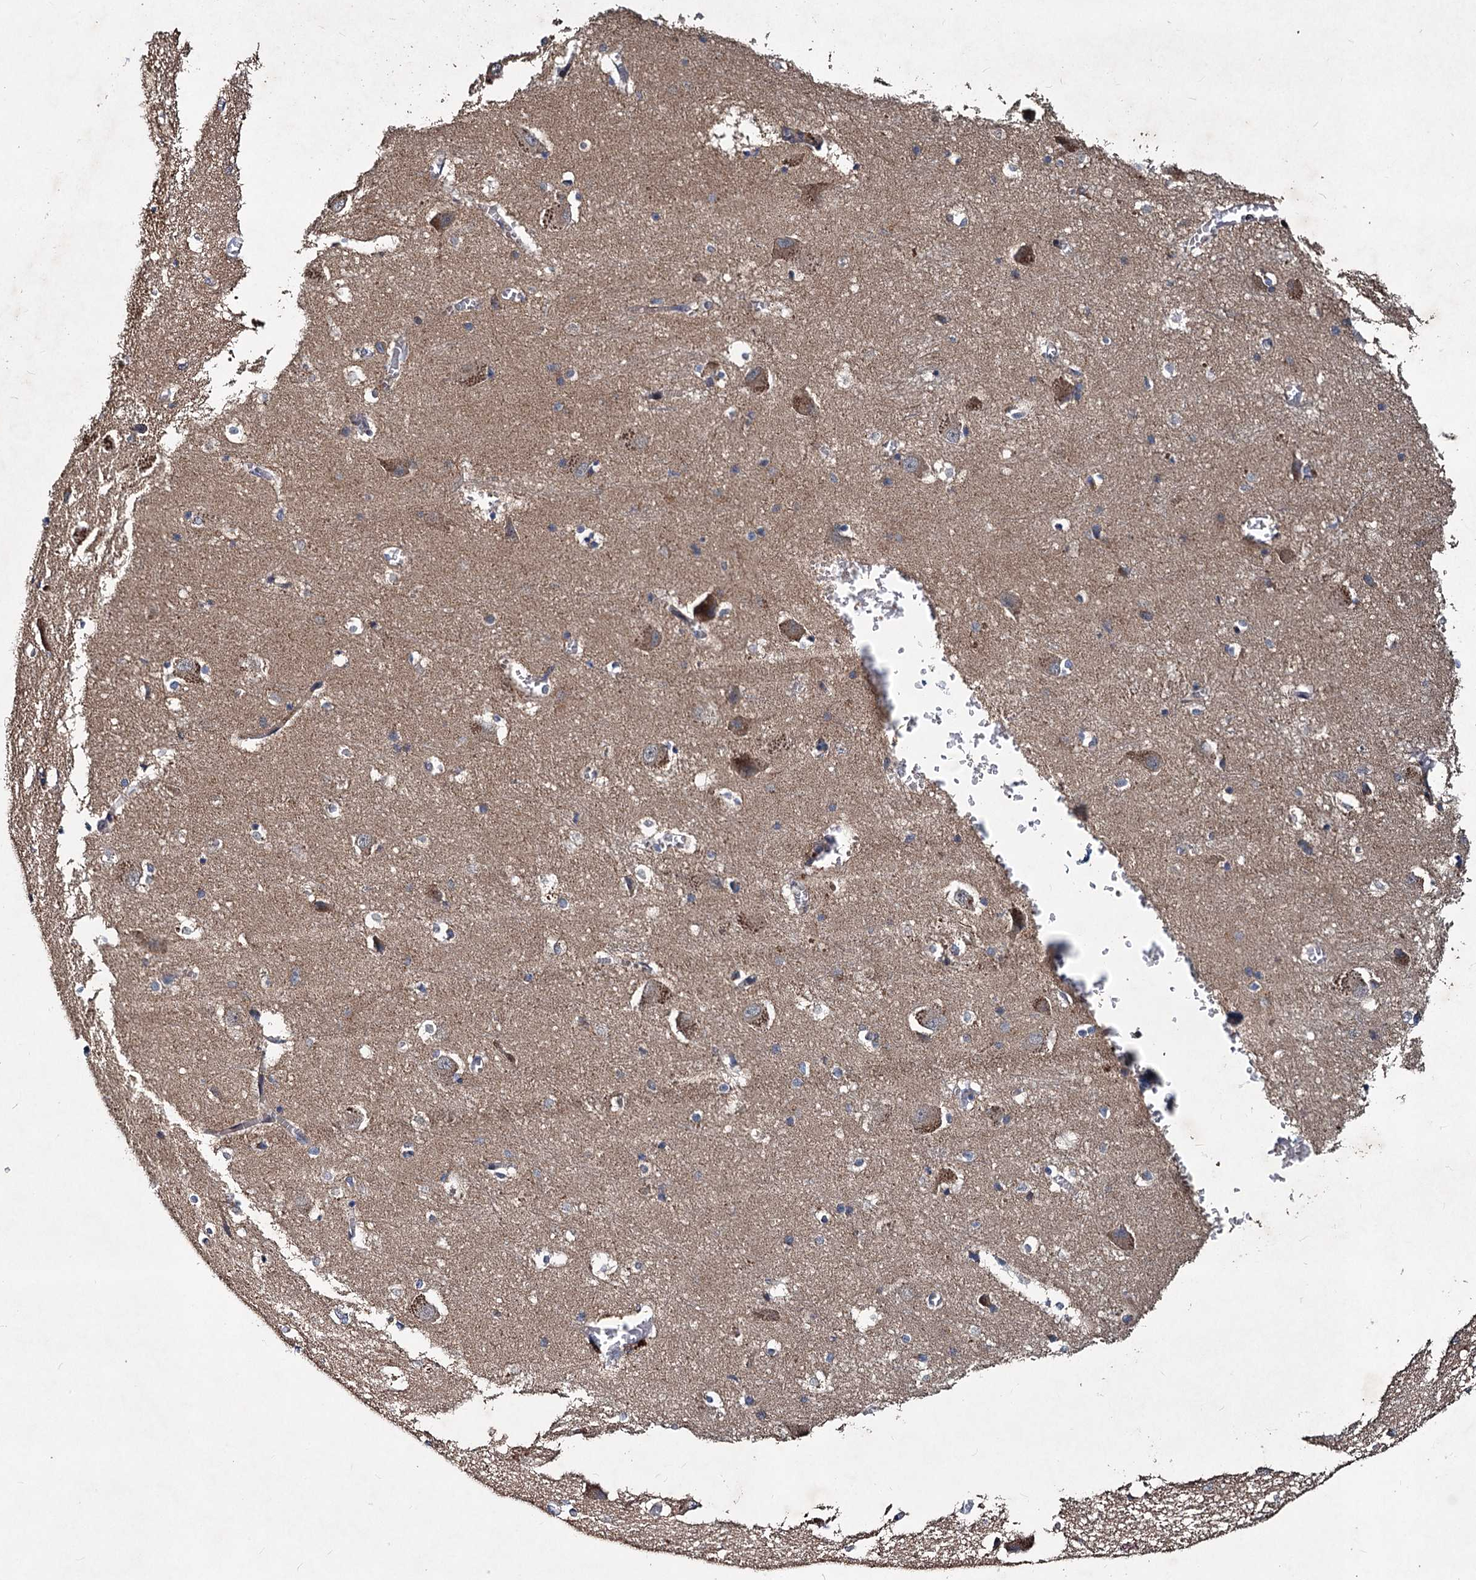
{"staining": {"intensity": "weak", "quantity": "<25%", "location": "cytoplasmic/membranous"}, "tissue": "caudate", "cell_type": "Glial cells", "image_type": "normal", "snomed": [{"axis": "morphology", "description": "Normal tissue, NOS"}, {"axis": "topography", "description": "Lateral ventricle wall"}], "caption": "Caudate stained for a protein using immunohistochemistry displays no staining glial cells.", "gene": "OTUB1", "patient": {"sex": "male", "age": 37}}